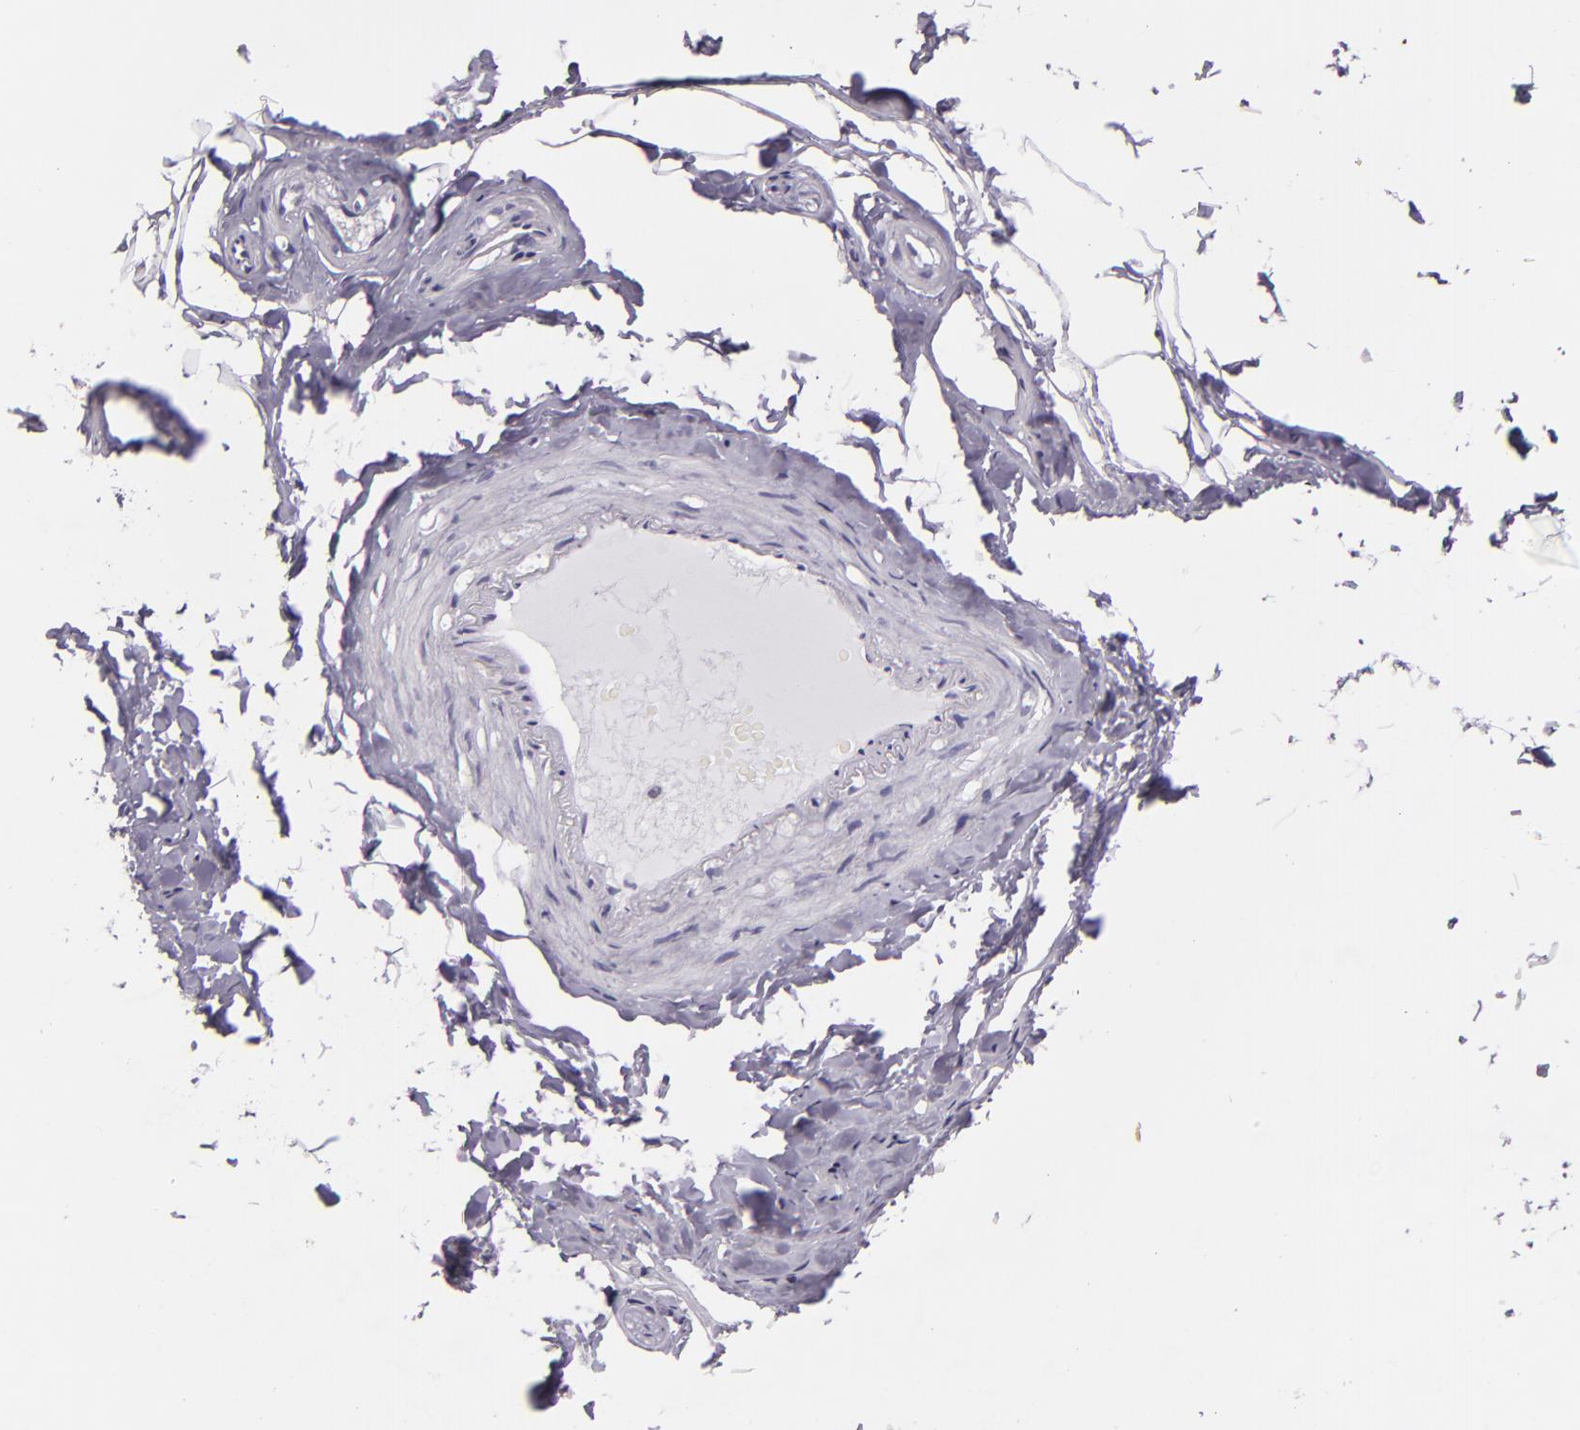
{"staining": {"intensity": "negative", "quantity": "none", "location": "none"}, "tissue": "adipose tissue", "cell_type": "Adipocytes", "image_type": "normal", "snomed": [{"axis": "morphology", "description": "Normal tissue, NOS"}, {"axis": "topography", "description": "Soft tissue"}, {"axis": "topography", "description": "Peripheral nerve tissue"}], "caption": "IHC micrograph of normal adipose tissue: human adipose tissue stained with DAB reveals no significant protein expression in adipocytes.", "gene": "HSPH1", "patient": {"sex": "female", "age": 68}}